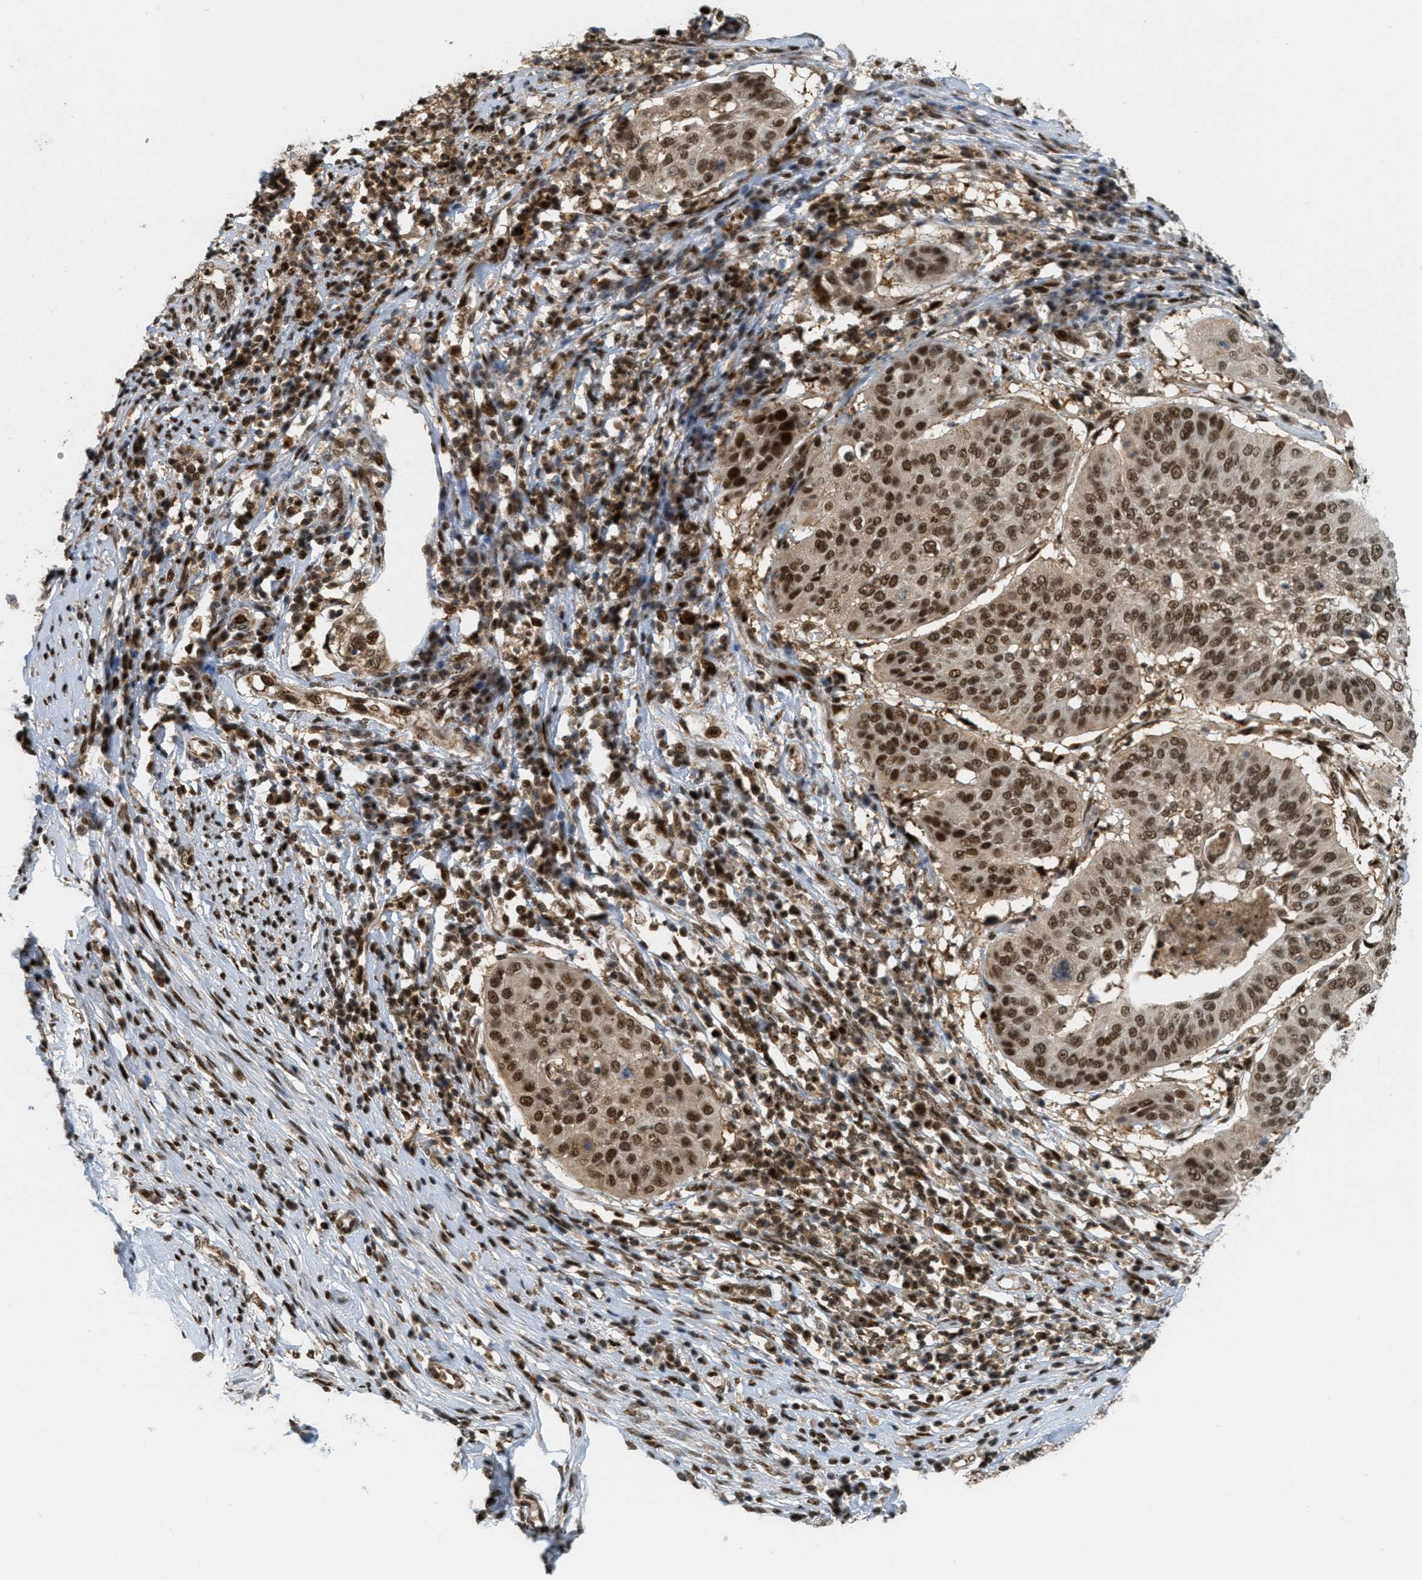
{"staining": {"intensity": "moderate", "quantity": ">75%", "location": "cytoplasmic/membranous,nuclear"}, "tissue": "cervical cancer", "cell_type": "Tumor cells", "image_type": "cancer", "snomed": [{"axis": "morphology", "description": "Normal tissue, NOS"}, {"axis": "morphology", "description": "Squamous cell carcinoma, NOS"}, {"axis": "topography", "description": "Cervix"}], "caption": "Moderate cytoplasmic/membranous and nuclear protein staining is identified in approximately >75% of tumor cells in cervical cancer.", "gene": "TLK1", "patient": {"sex": "female", "age": 39}}